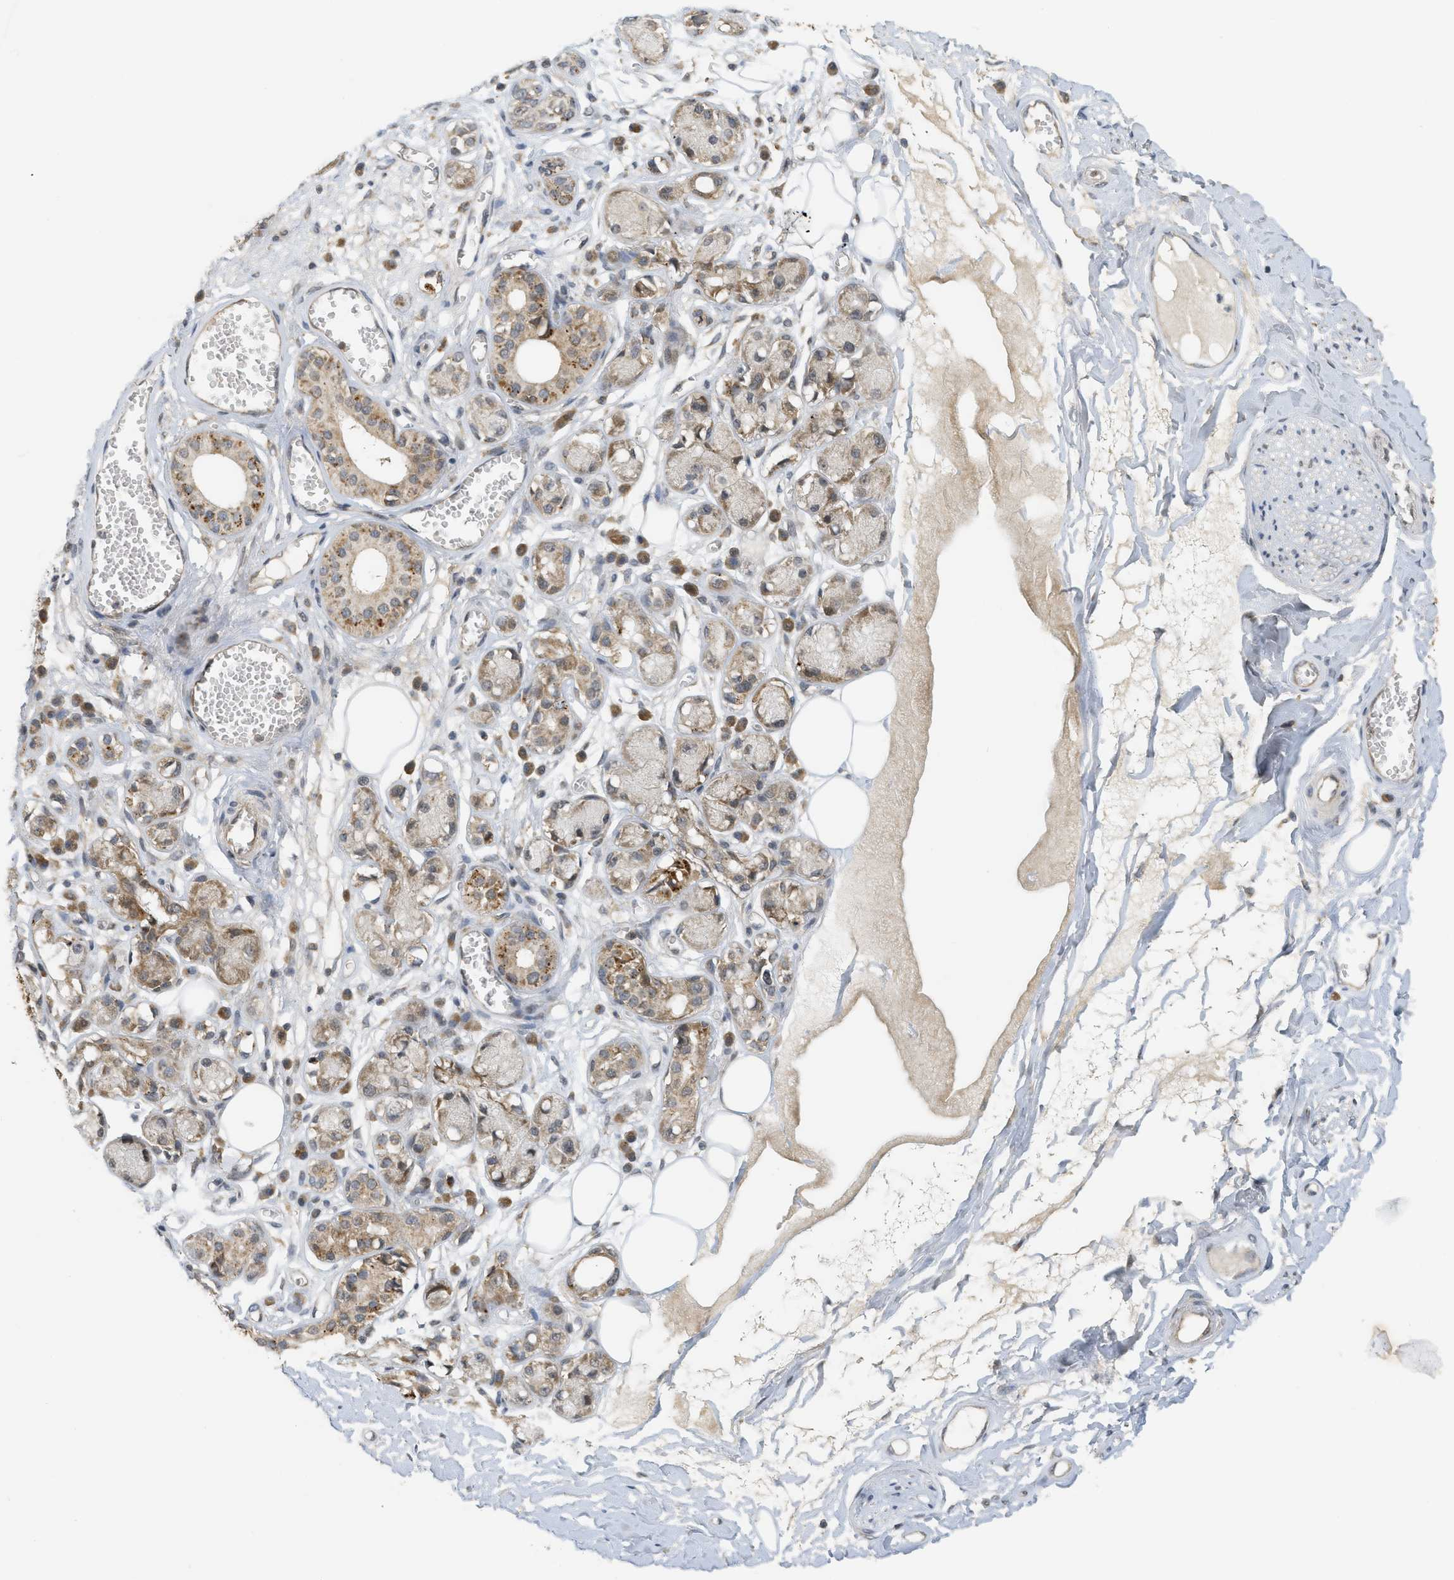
{"staining": {"intensity": "negative", "quantity": "none", "location": "none"}, "tissue": "adipose tissue", "cell_type": "Adipocytes", "image_type": "normal", "snomed": [{"axis": "morphology", "description": "Normal tissue, NOS"}, {"axis": "morphology", "description": "Inflammation, NOS"}, {"axis": "topography", "description": "Salivary gland"}, {"axis": "topography", "description": "Peripheral nerve tissue"}], "caption": "A high-resolution image shows immunohistochemistry staining of benign adipose tissue, which exhibits no significant expression in adipocytes. (DAB immunohistochemistry with hematoxylin counter stain).", "gene": "PRKD1", "patient": {"sex": "female", "age": 75}}